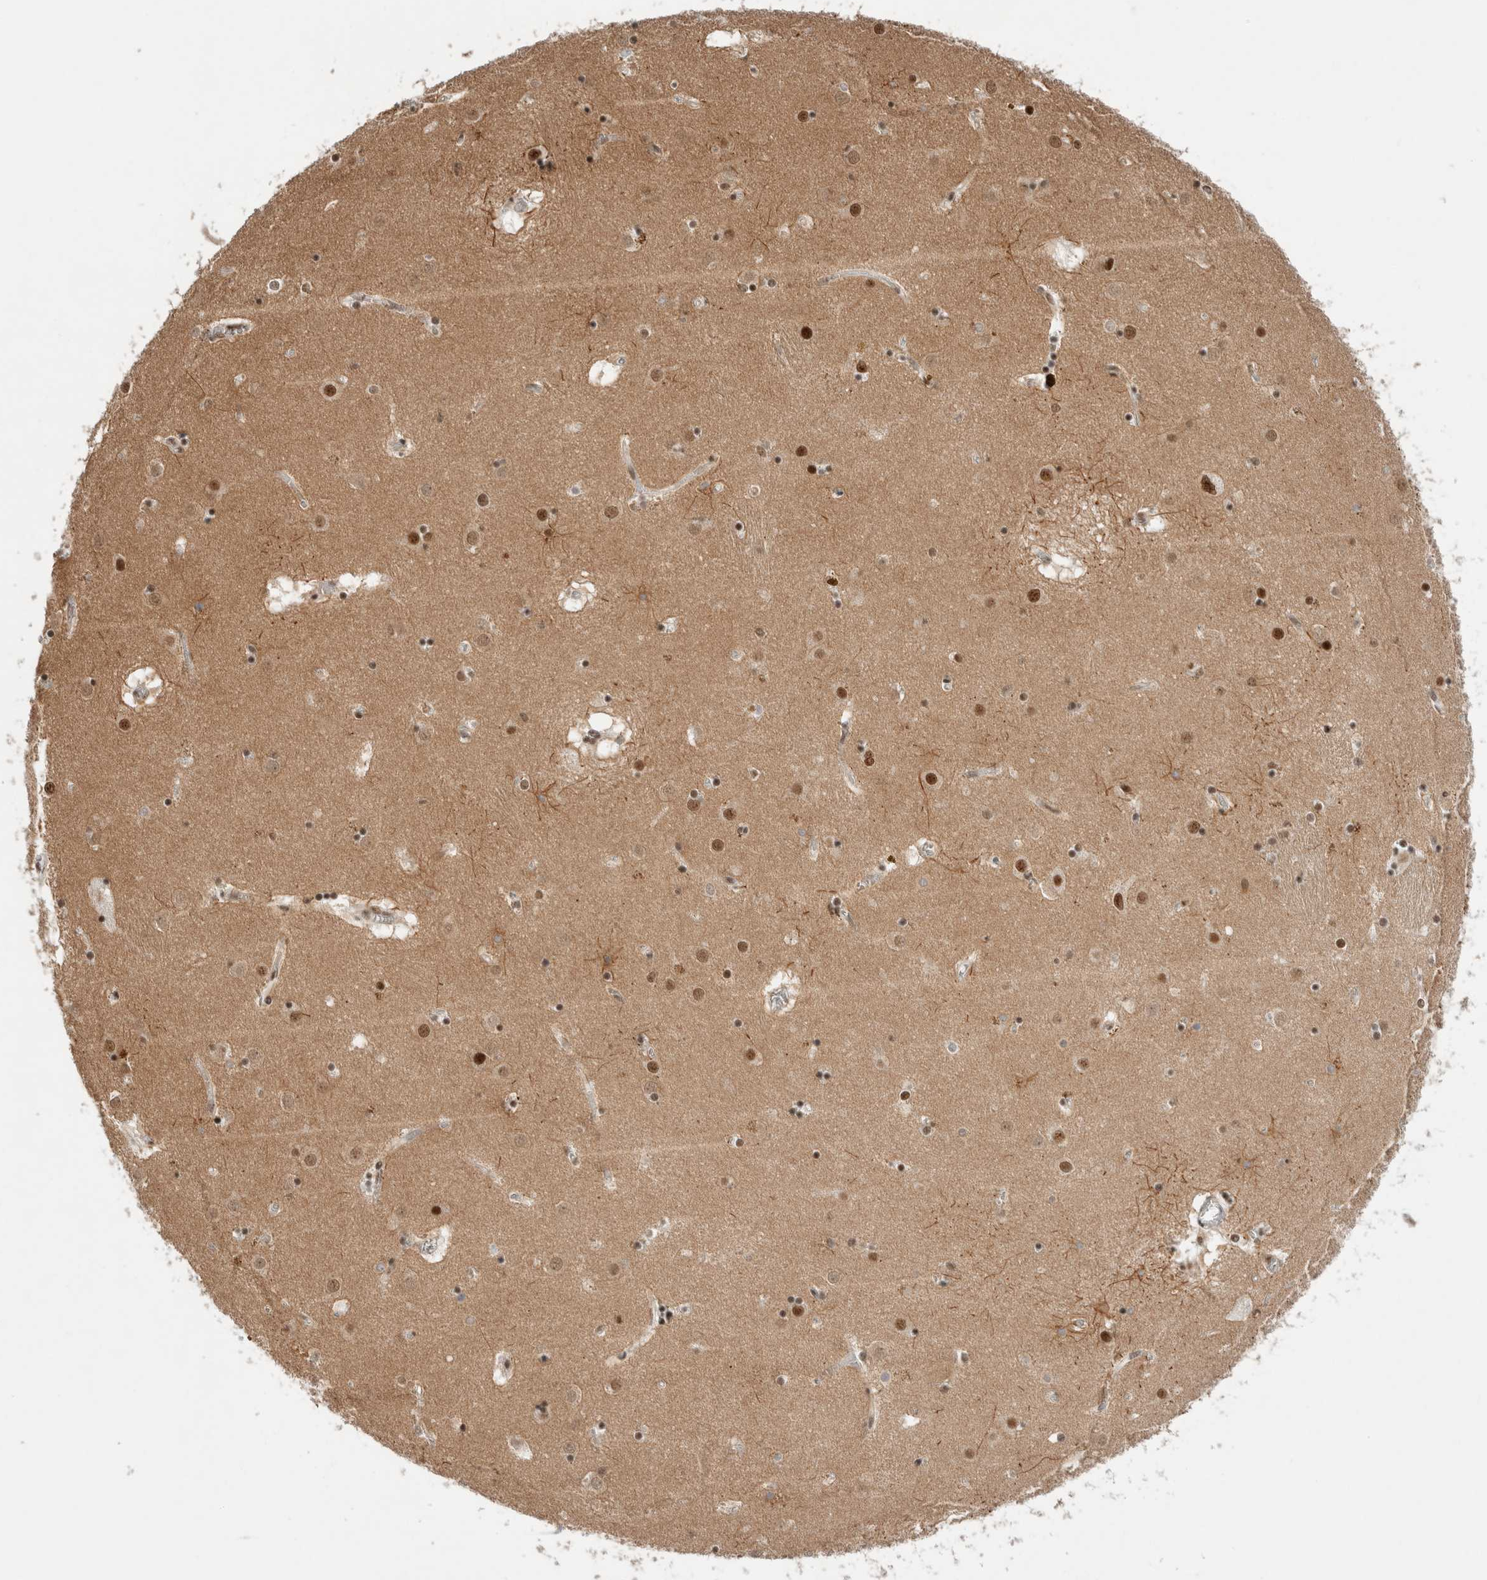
{"staining": {"intensity": "moderate", "quantity": "25%-75%", "location": "nuclear"}, "tissue": "caudate", "cell_type": "Glial cells", "image_type": "normal", "snomed": [{"axis": "morphology", "description": "Normal tissue, NOS"}, {"axis": "topography", "description": "Lateral ventricle wall"}], "caption": "IHC image of unremarkable caudate stained for a protein (brown), which shows medium levels of moderate nuclear expression in about 25%-75% of glial cells.", "gene": "NCAPG2", "patient": {"sex": "male", "age": 70}}